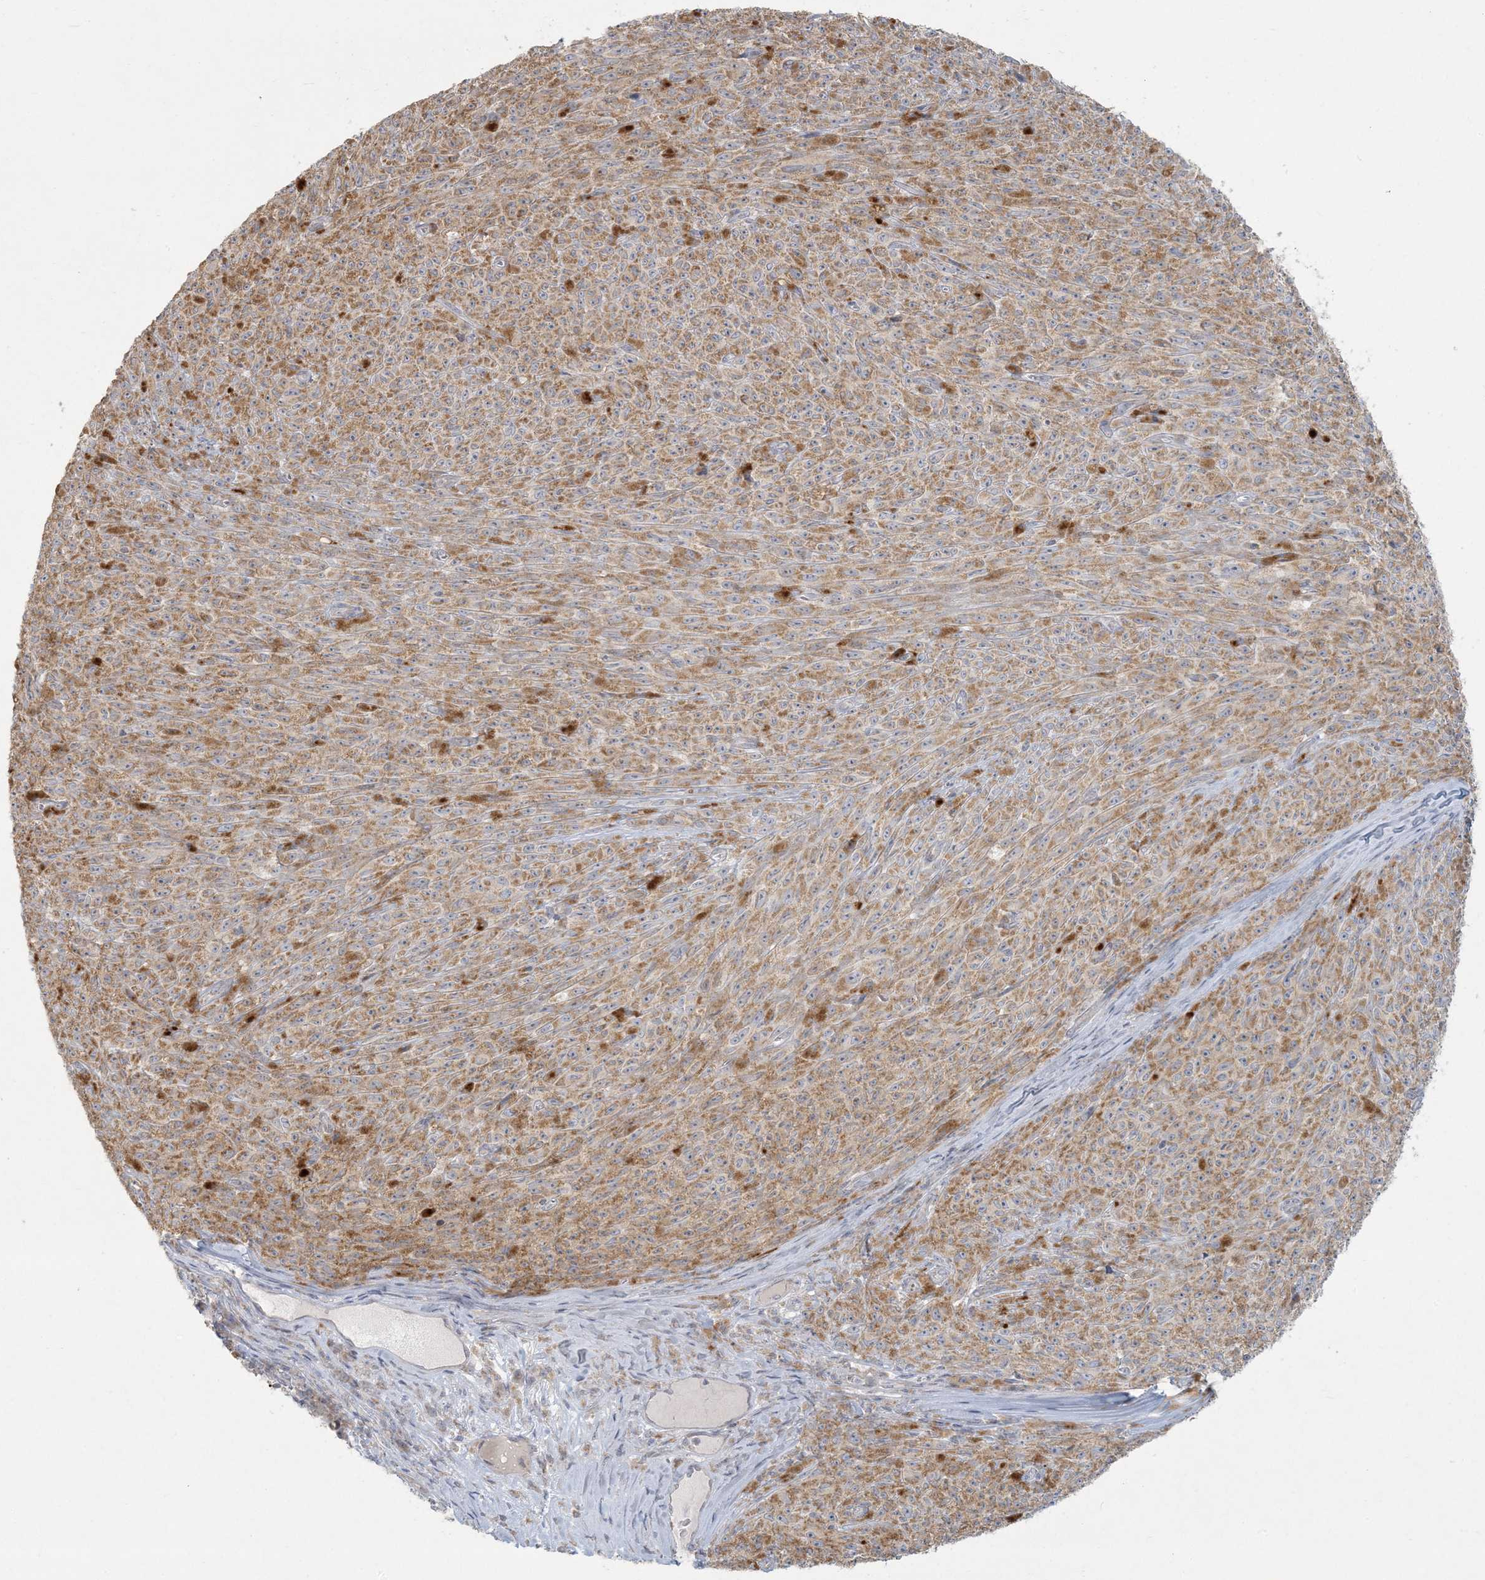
{"staining": {"intensity": "moderate", "quantity": ">75%", "location": "cytoplasmic/membranous"}, "tissue": "melanoma", "cell_type": "Tumor cells", "image_type": "cancer", "snomed": [{"axis": "morphology", "description": "Malignant melanoma, NOS"}, {"axis": "topography", "description": "Skin"}], "caption": "Immunohistochemical staining of malignant melanoma exhibits medium levels of moderate cytoplasmic/membranous expression in approximately >75% of tumor cells.", "gene": "MCAT", "patient": {"sex": "female", "age": 82}}